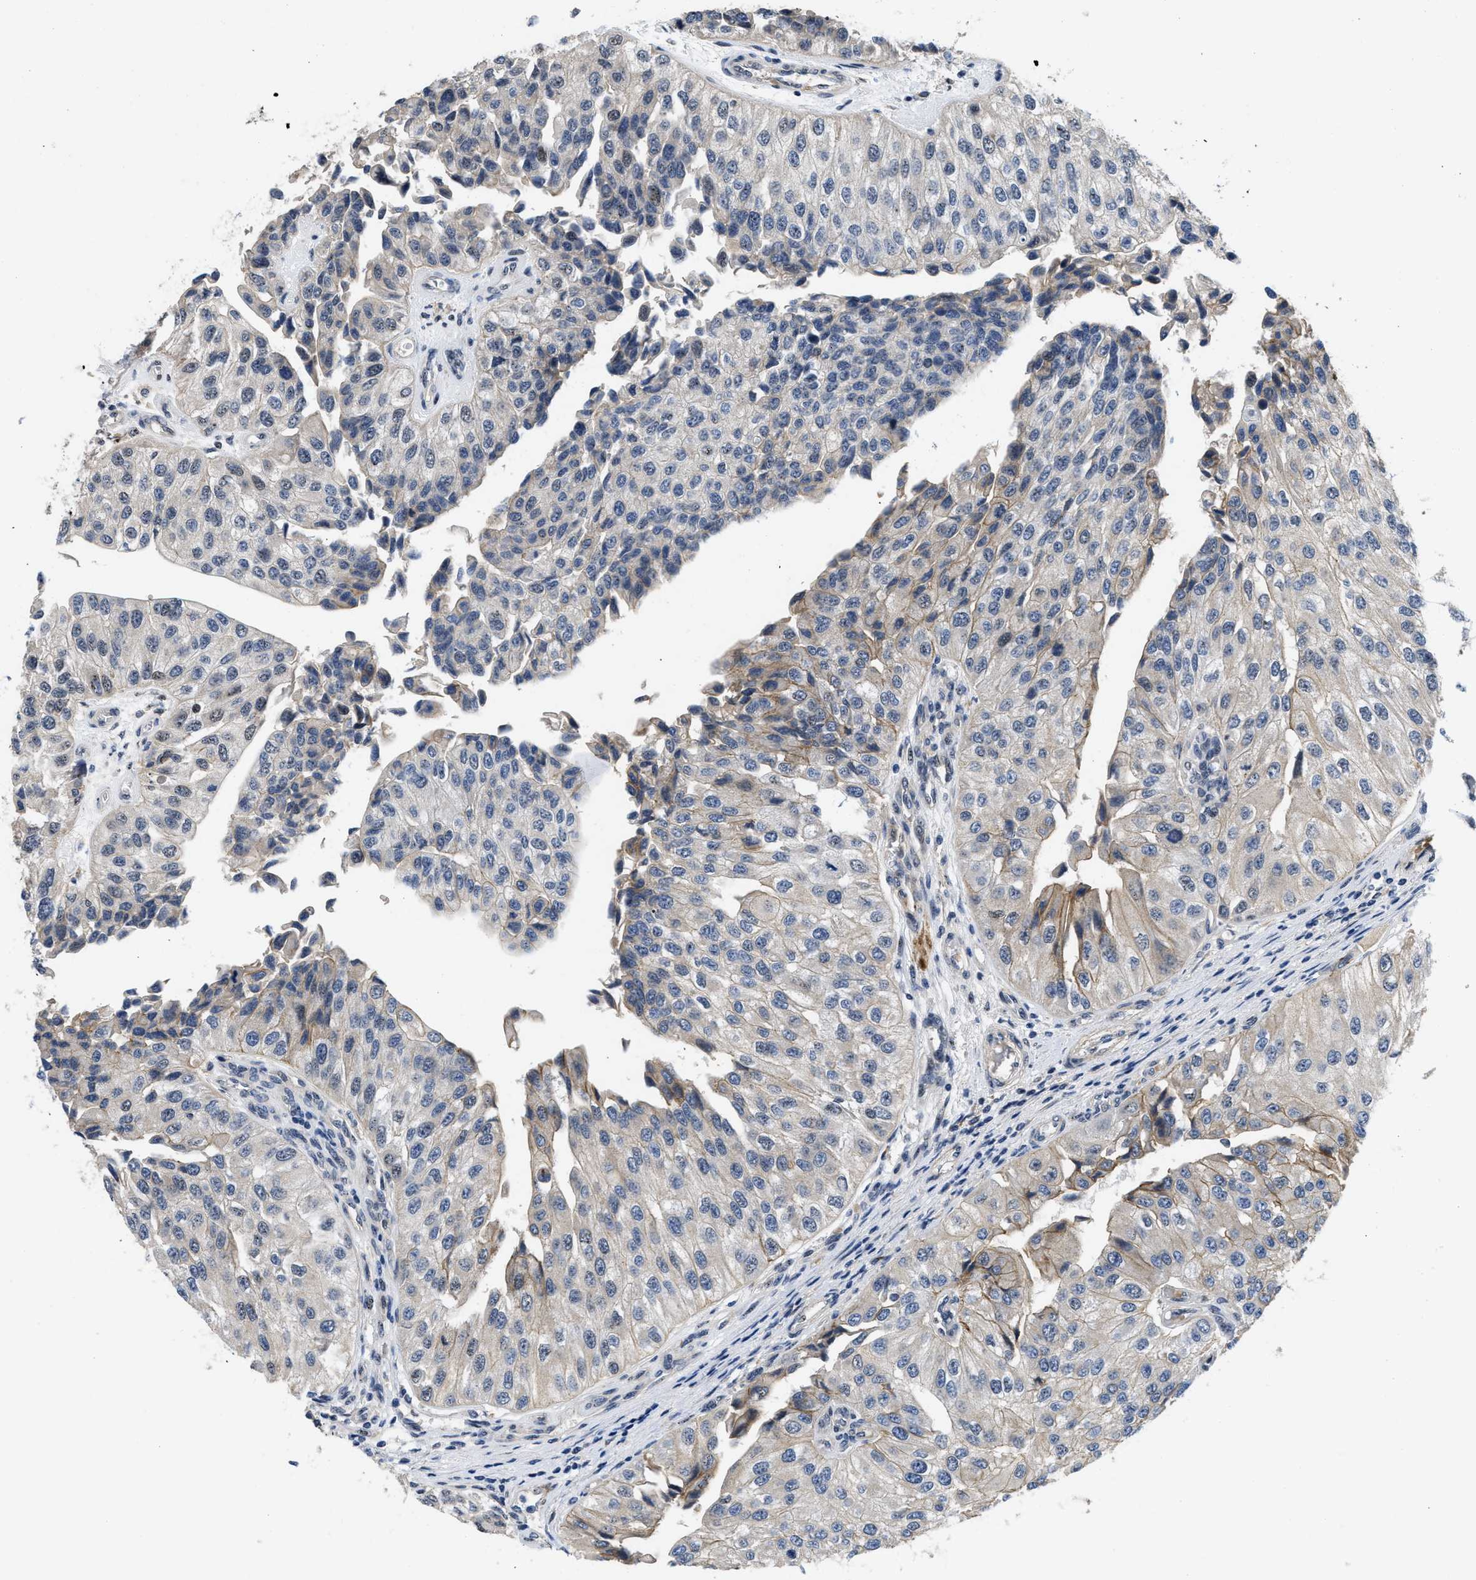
{"staining": {"intensity": "weak", "quantity": "<25%", "location": "cytoplasmic/membranous"}, "tissue": "urothelial cancer", "cell_type": "Tumor cells", "image_type": "cancer", "snomed": [{"axis": "morphology", "description": "Urothelial carcinoma, High grade"}, {"axis": "topography", "description": "Kidney"}, {"axis": "topography", "description": "Urinary bladder"}], "caption": "An immunohistochemistry (IHC) image of urothelial cancer is shown. There is no staining in tumor cells of urothelial cancer.", "gene": "VIP", "patient": {"sex": "male", "age": 77}}